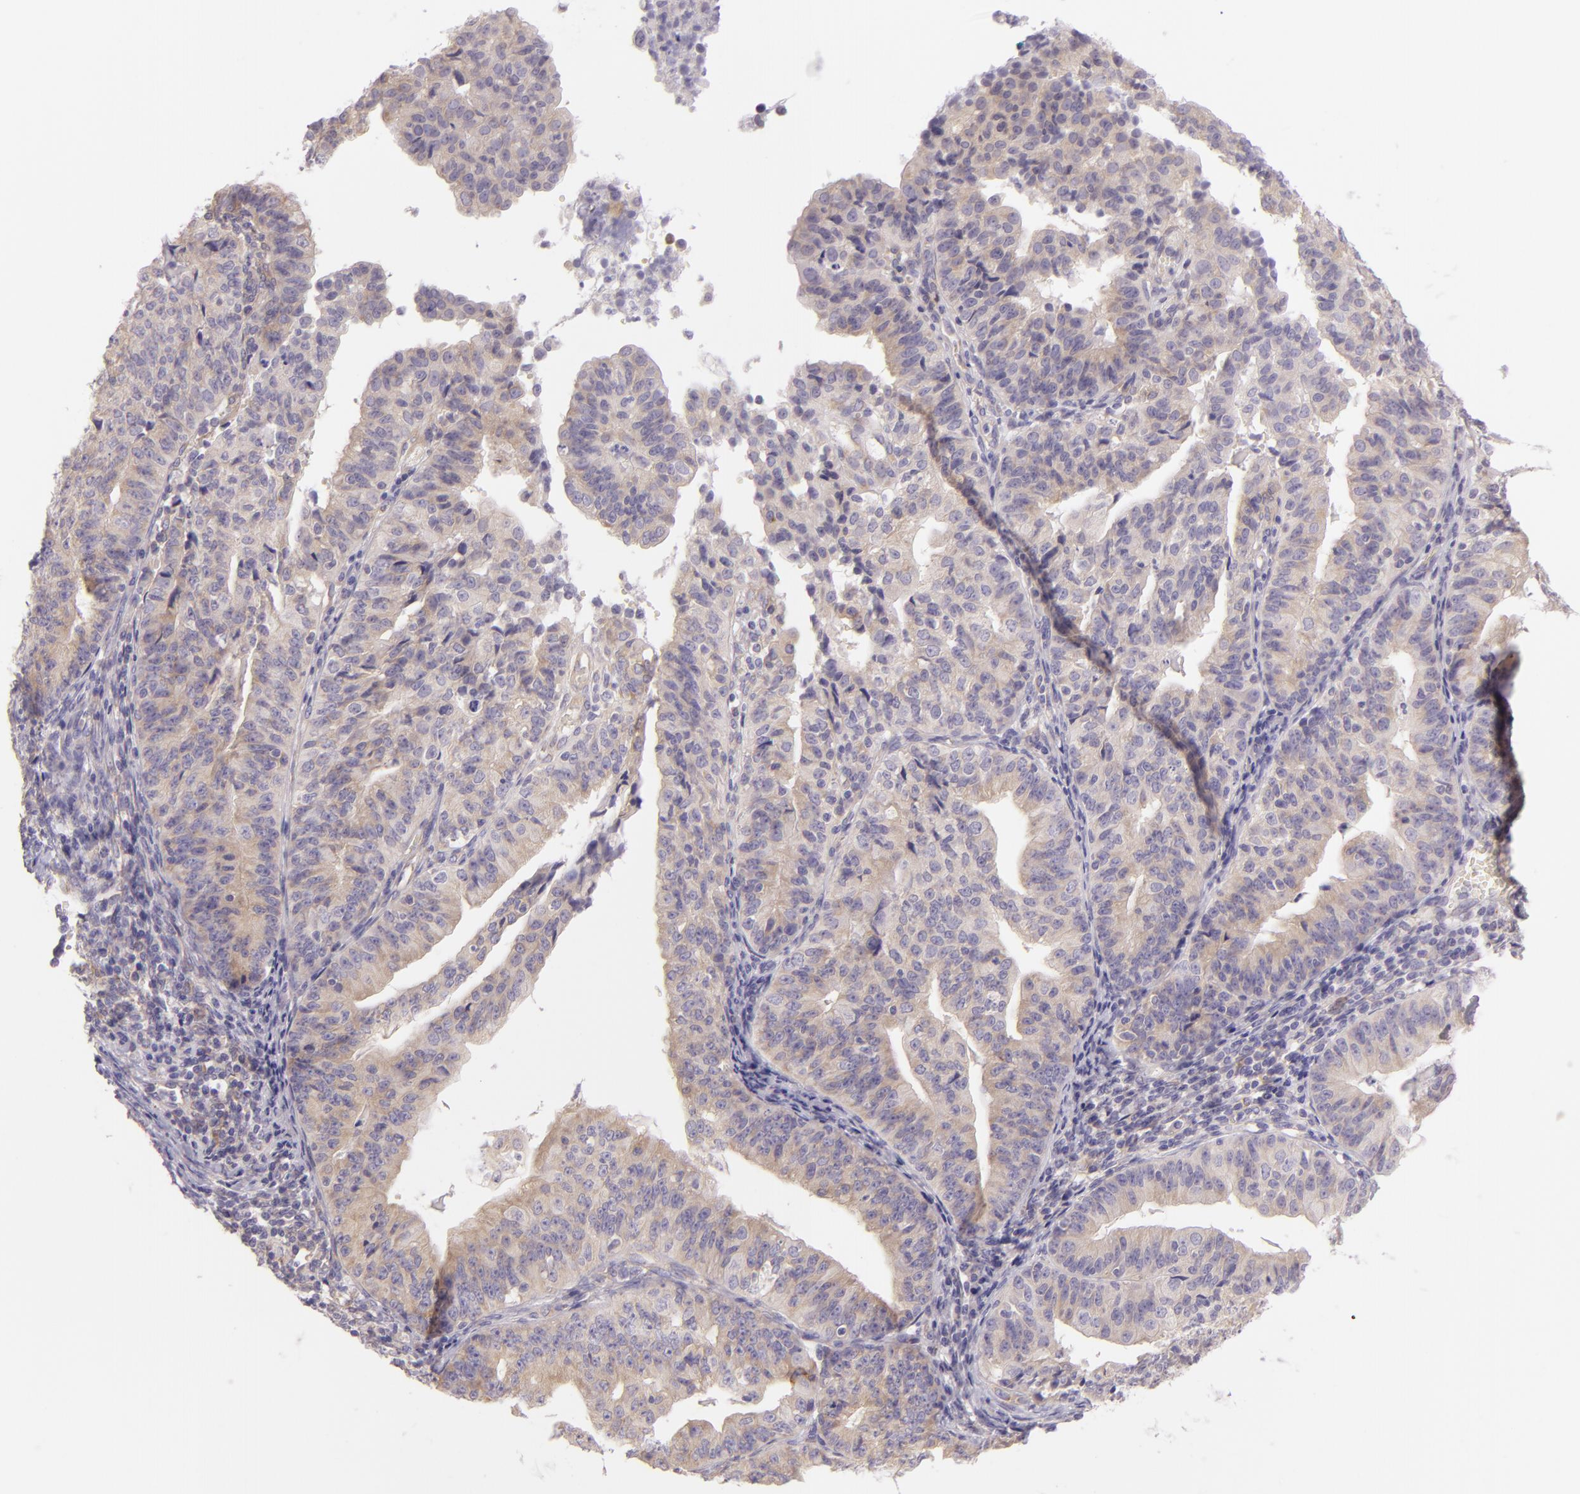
{"staining": {"intensity": "weak", "quantity": ">75%", "location": "cytoplasmic/membranous"}, "tissue": "endometrial cancer", "cell_type": "Tumor cells", "image_type": "cancer", "snomed": [{"axis": "morphology", "description": "Adenocarcinoma, NOS"}, {"axis": "topography", "description": "Endometrium"}], "caption": "Immunohistochemistry of endometrial cancer (adenocarcinoma) shows low levels of weak cytoplasmic/membranous positivity in approximately >75% of tumor cells.", "gene": "ZC3H7B", "patient": {"sex": "female", "age": 56}}